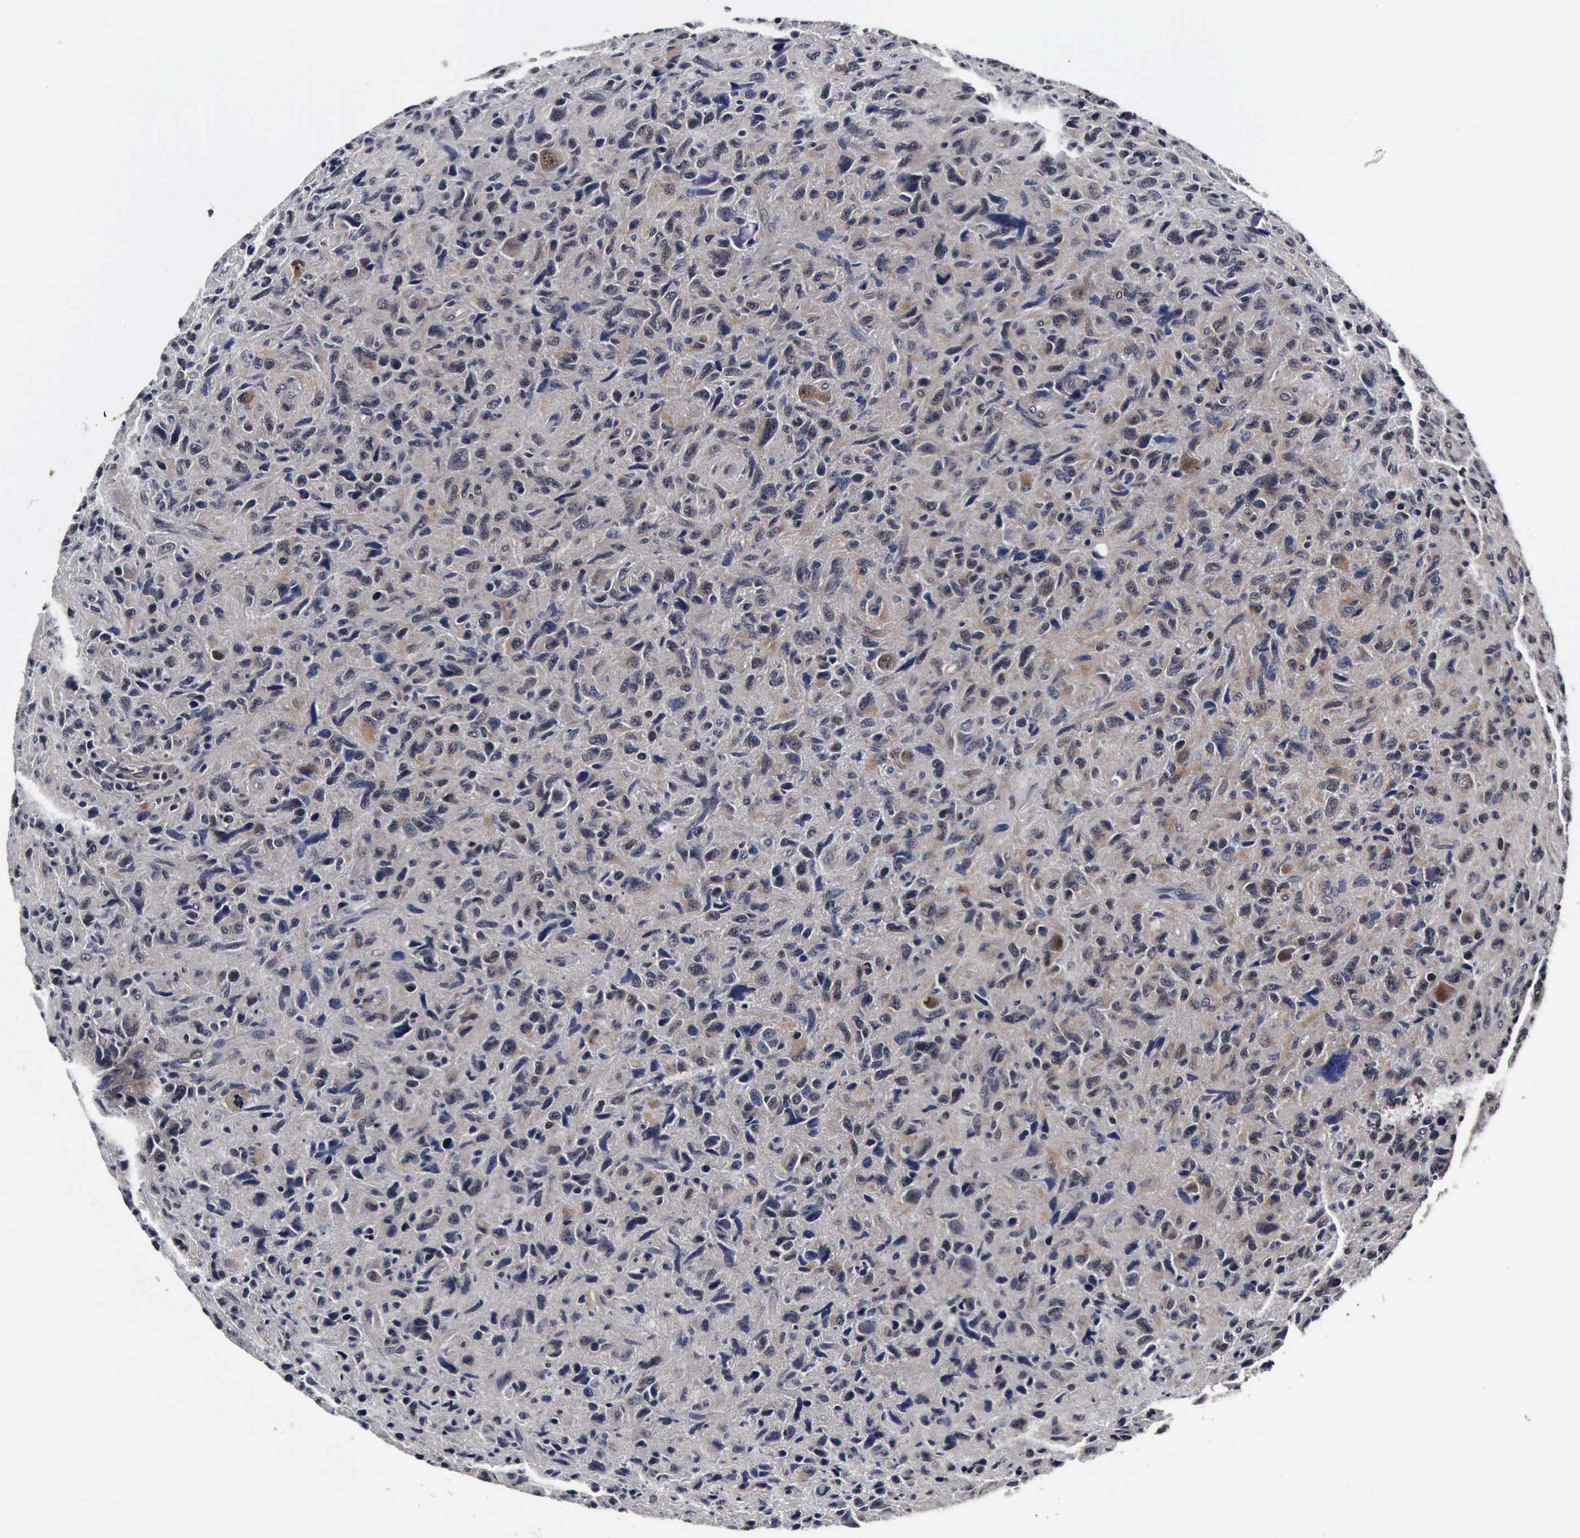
{"staining": {"intensity": "moderate", "quantity": "<25%", "location": "cytoplasmic/membranous,nuclear"}, "tissue": "glioma", "cell_type": "Tumor cells", "image_type": "cancer", "snomed": [{"axis": "morphology", "description": "Glioma, malignant, High grade"}, {"axis": "topography", "description": "Brain"}], "caption": "Malignant high-grade glioma stained for a protein exhibits moderate cytoplasmic/membranous and nuclear positivity in tumor cells.", "gene": "UBC", "patient": {"sex": "female", "age": 60}}